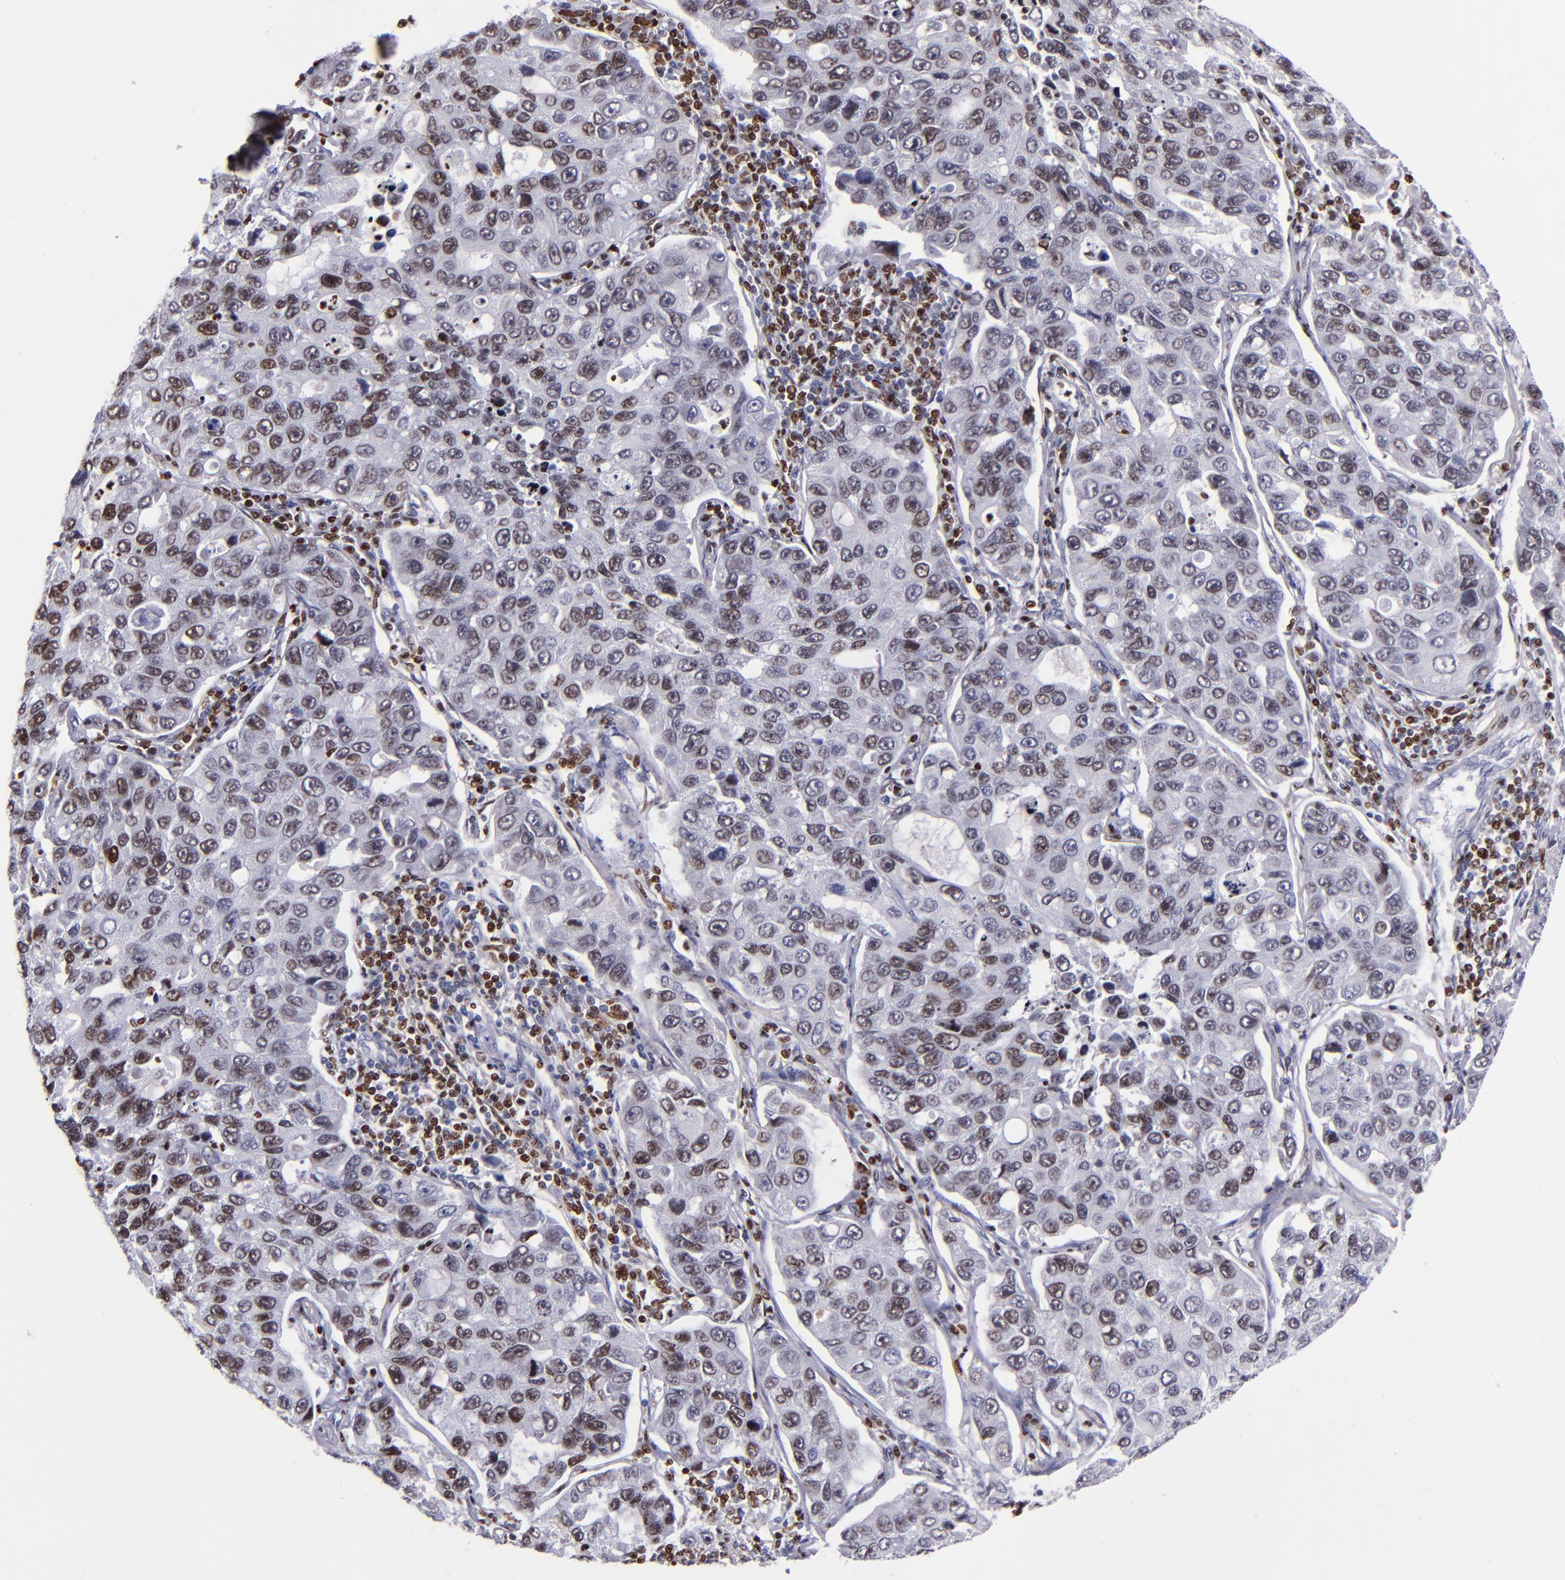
{"staining": {"intensity": "moderate", "quantity": "25%-75%", "location": "nuclear"}, "tissue": "lung cancer", "cell_type": "Tumor cells", "image_type": "cancer", "snomed": [{"axis": "morphology", "description": "Adenocarcinoma, NOS"}, {"axis": "topography", "description": "Lung"}], "caption": "Lung cancer (adenocarcinoma) stained with a protein marker displays moderate staining in tumor cells.", "gene": "CDKL5", "patient": {"sex": "male", "age": 64}}